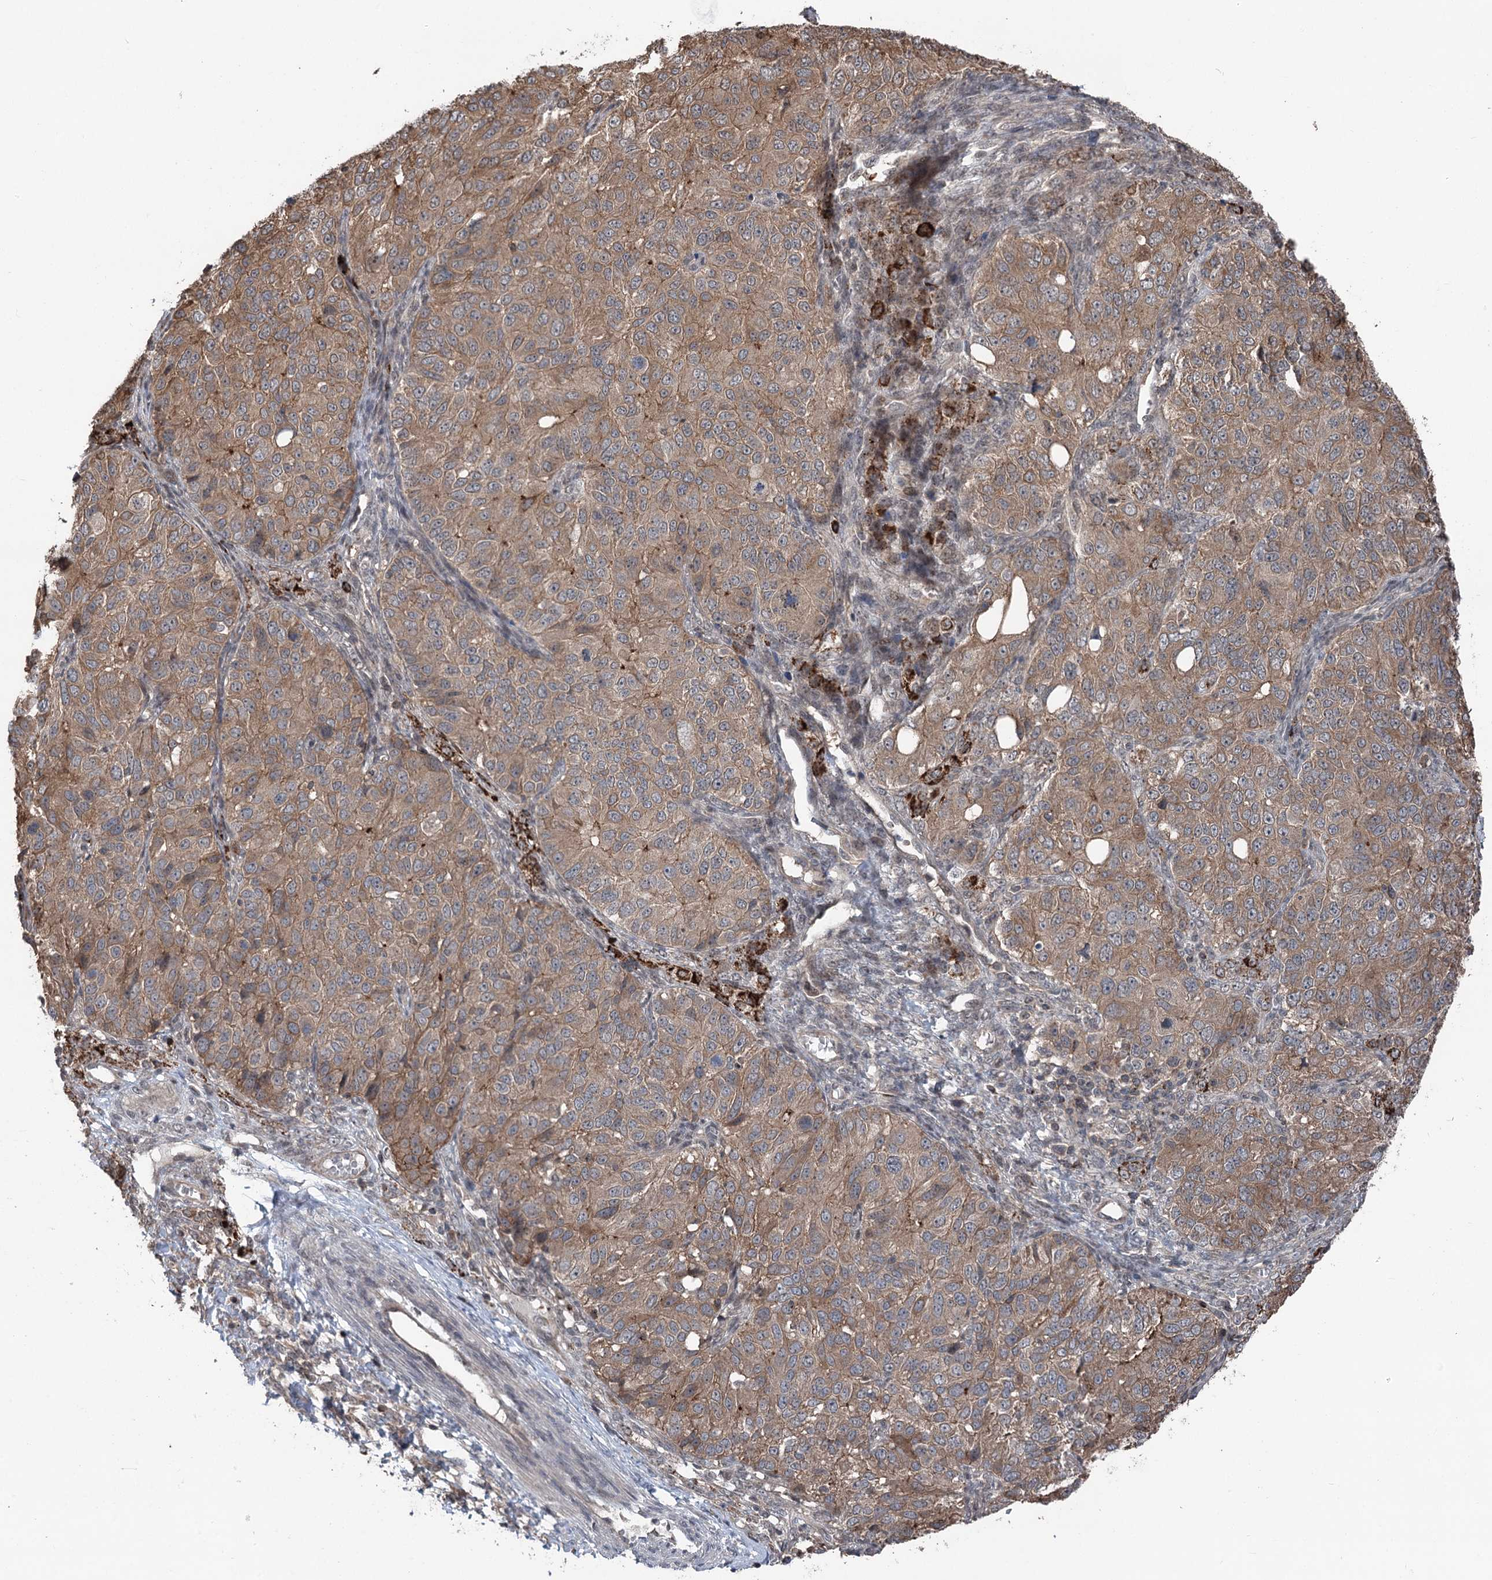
{"staining": {"intensity": "moderate", "quantity": ">75%", "location": "cytoplasmic/membranous"}, "tissue": "ovarian cancer", "cell_type": "Tumor cells", "image_type": "cancer", "snomed": [{"axis": "morphology", "description": "Carcinoma, endometroid"}, {"axis": "topography", "description": "Ovary"}], "caption": "Ovarian cancer stained with DAB (3,3'-diaminobenzidine) immunohistochemistry shows medium levels of moderate cytoplasmic/membranous expression in about >75% of tumor cells.", "gene": "CCSER2", "patient": {"sex": "female", "age": 51}}